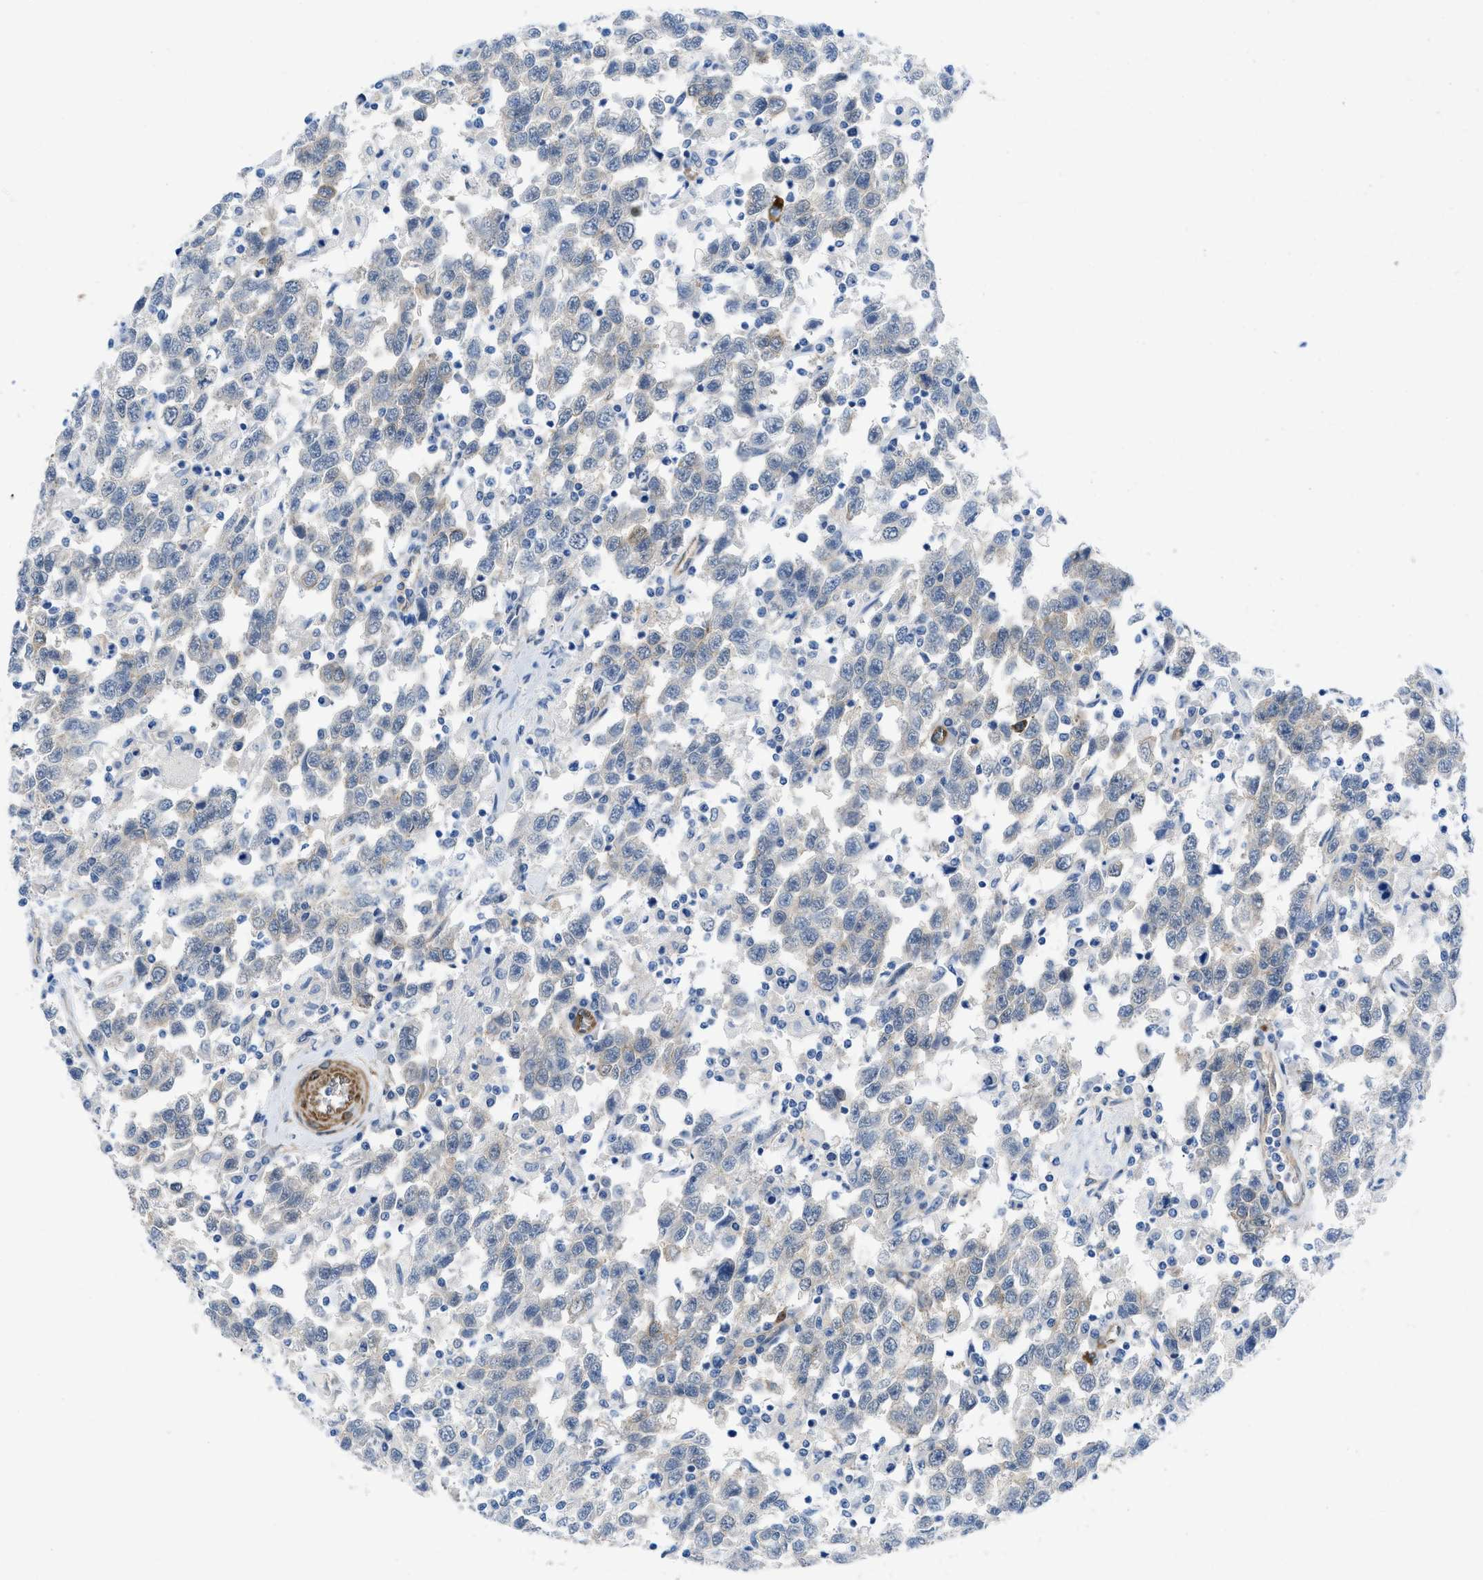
{"staining": {"intensity": "negative", "quantity": "none", "location": "none"}, "tissue": "testis cancer", "cell_type": "Tumor cells", "image_type": "cancer", "snomed": [{"axis": "morphology", "description": "Seminoma, NOS"}, {"axis": "topography", "description": "Testis"}], "caption": "An immunohistochemistry (IHC) micrograph of testis cancer (seminoma) is shown. There is no staining in tumor cells of testis cancer (seminoma).", "gene": "PDLIM5", "patient": {"sex": "male", "age": 41}}